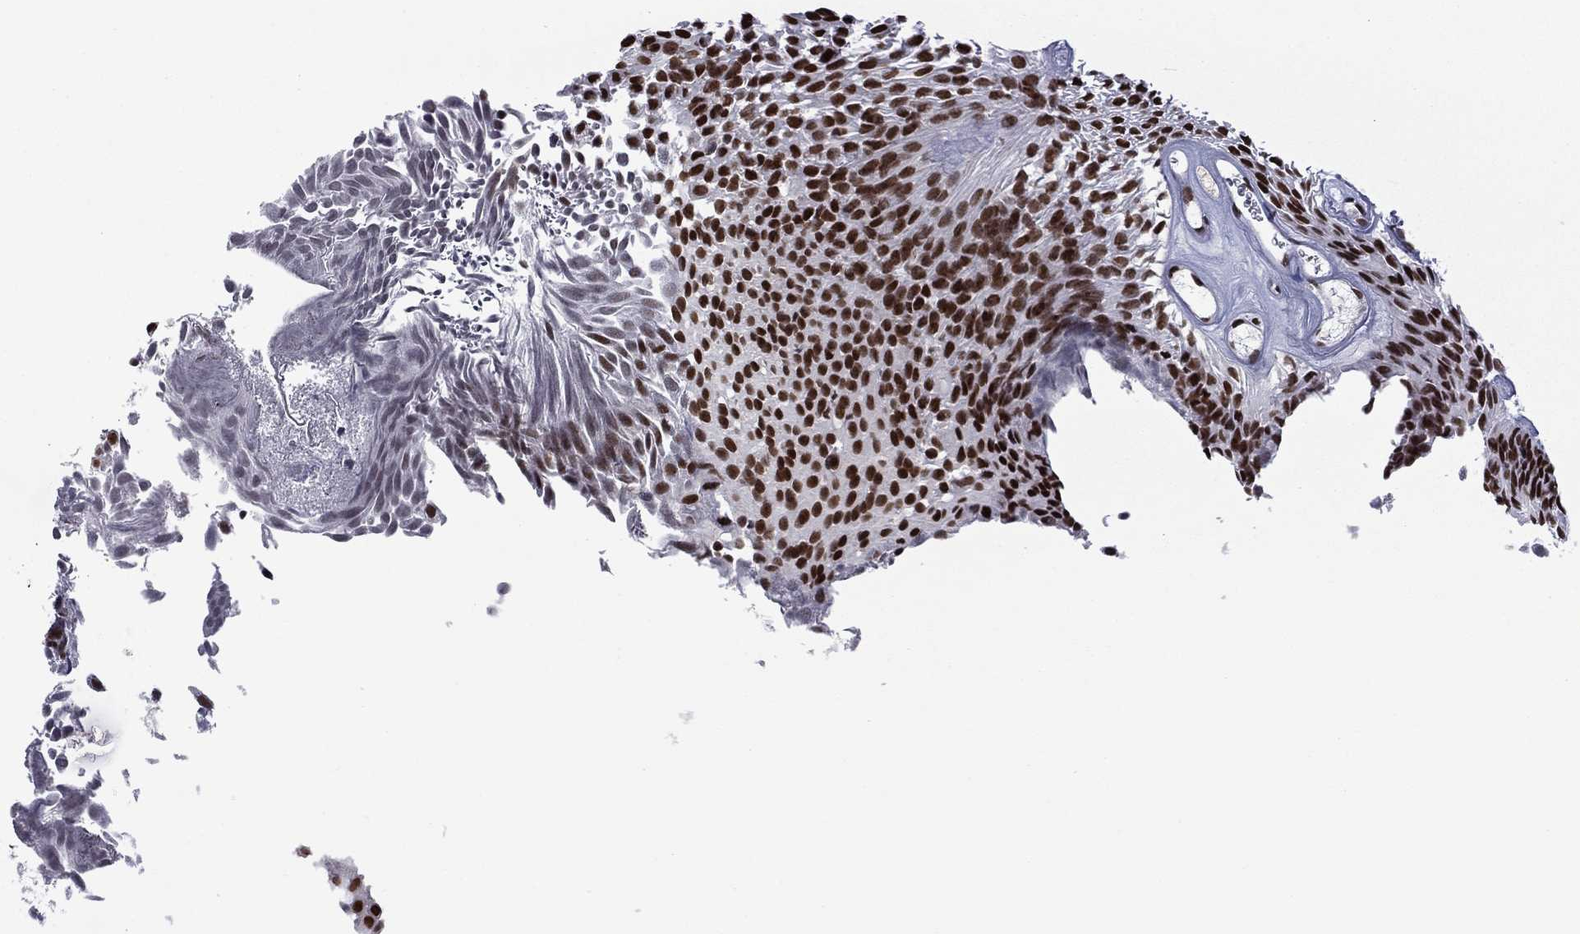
{"staining": {"intensity": "strong", "quantity": ">75%", "location": "nuclear"}, "tissue": "urothelial cancer", "cell_type": "Tumor cells", "image_type": "cancer", "snomed": [{"axis": "morphology", "description": "Urothelial carcinoma, Low grade"}, {"axis": "topography", "description": "Urinary bladder"}], "caption": "This image exhibits IHC staining of human urothelial carcinoma (low-grade), with high strong nuclear staining in about >75% of tumor cells.", "gene": "ETV5", "patient": {"sex": "male", "age": 52}}